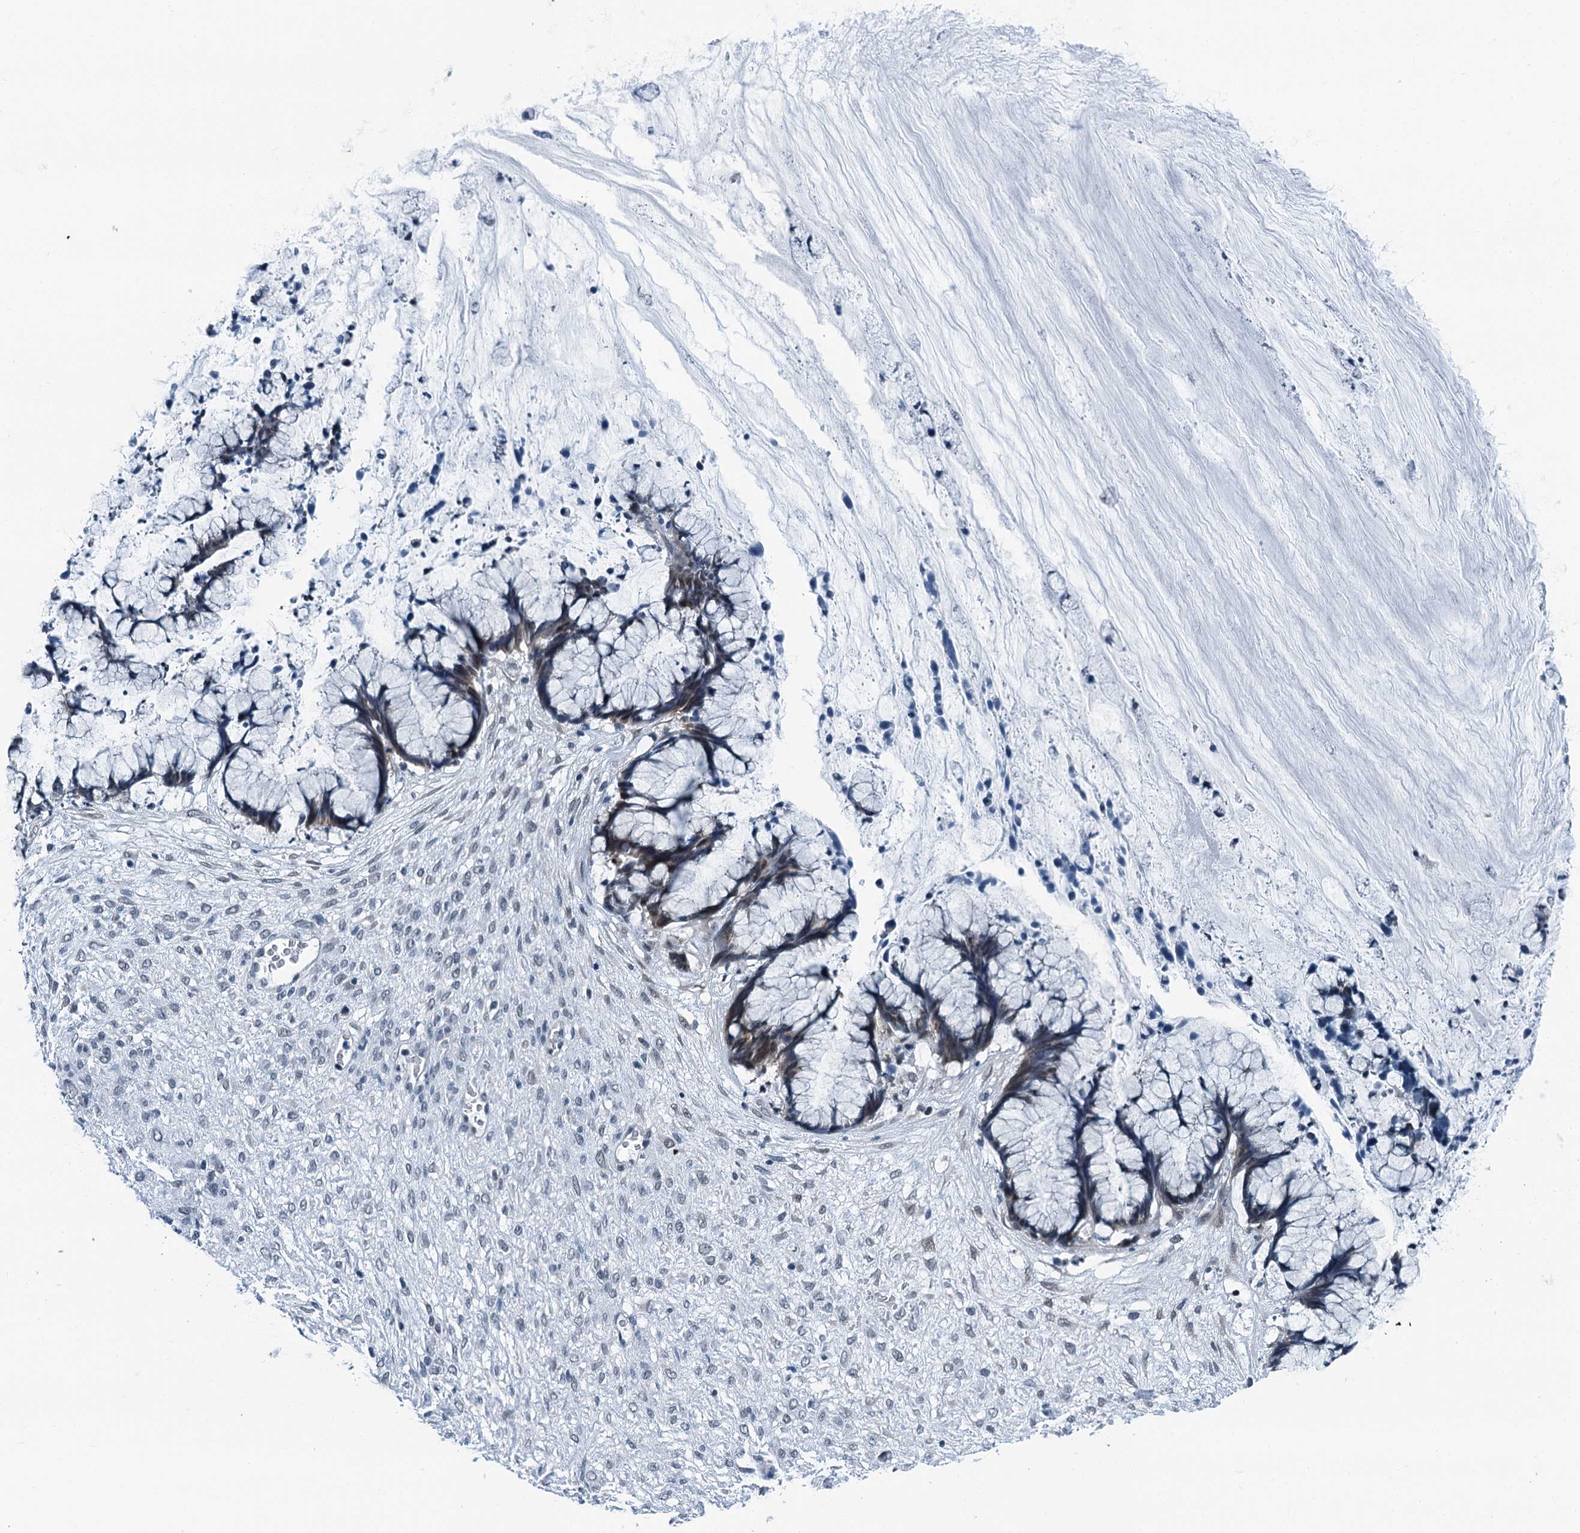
{"staining": {"intensity": "moderate", "quantity": "<25%", "location": "nuclear"}, "tissue": "ovarian cancer", "cell_type": "Tumor cells", "image_type": "cancer", "snomed": [{"axis": "morphology", "description": "Cystadenocarcinoma, mucinous, NOS"}, {"axis": "topography", "description": "Ovary"}], "caption": "An IHC micrograph of neoplastic tissue is shown. Protein staining in brown highlights moderate nuclear positivity in ovarian mucinous cystadenocarcinoma within tumor cells.", "gene": "TRPT1", "patient": {"sex": "female", "age": 42}}